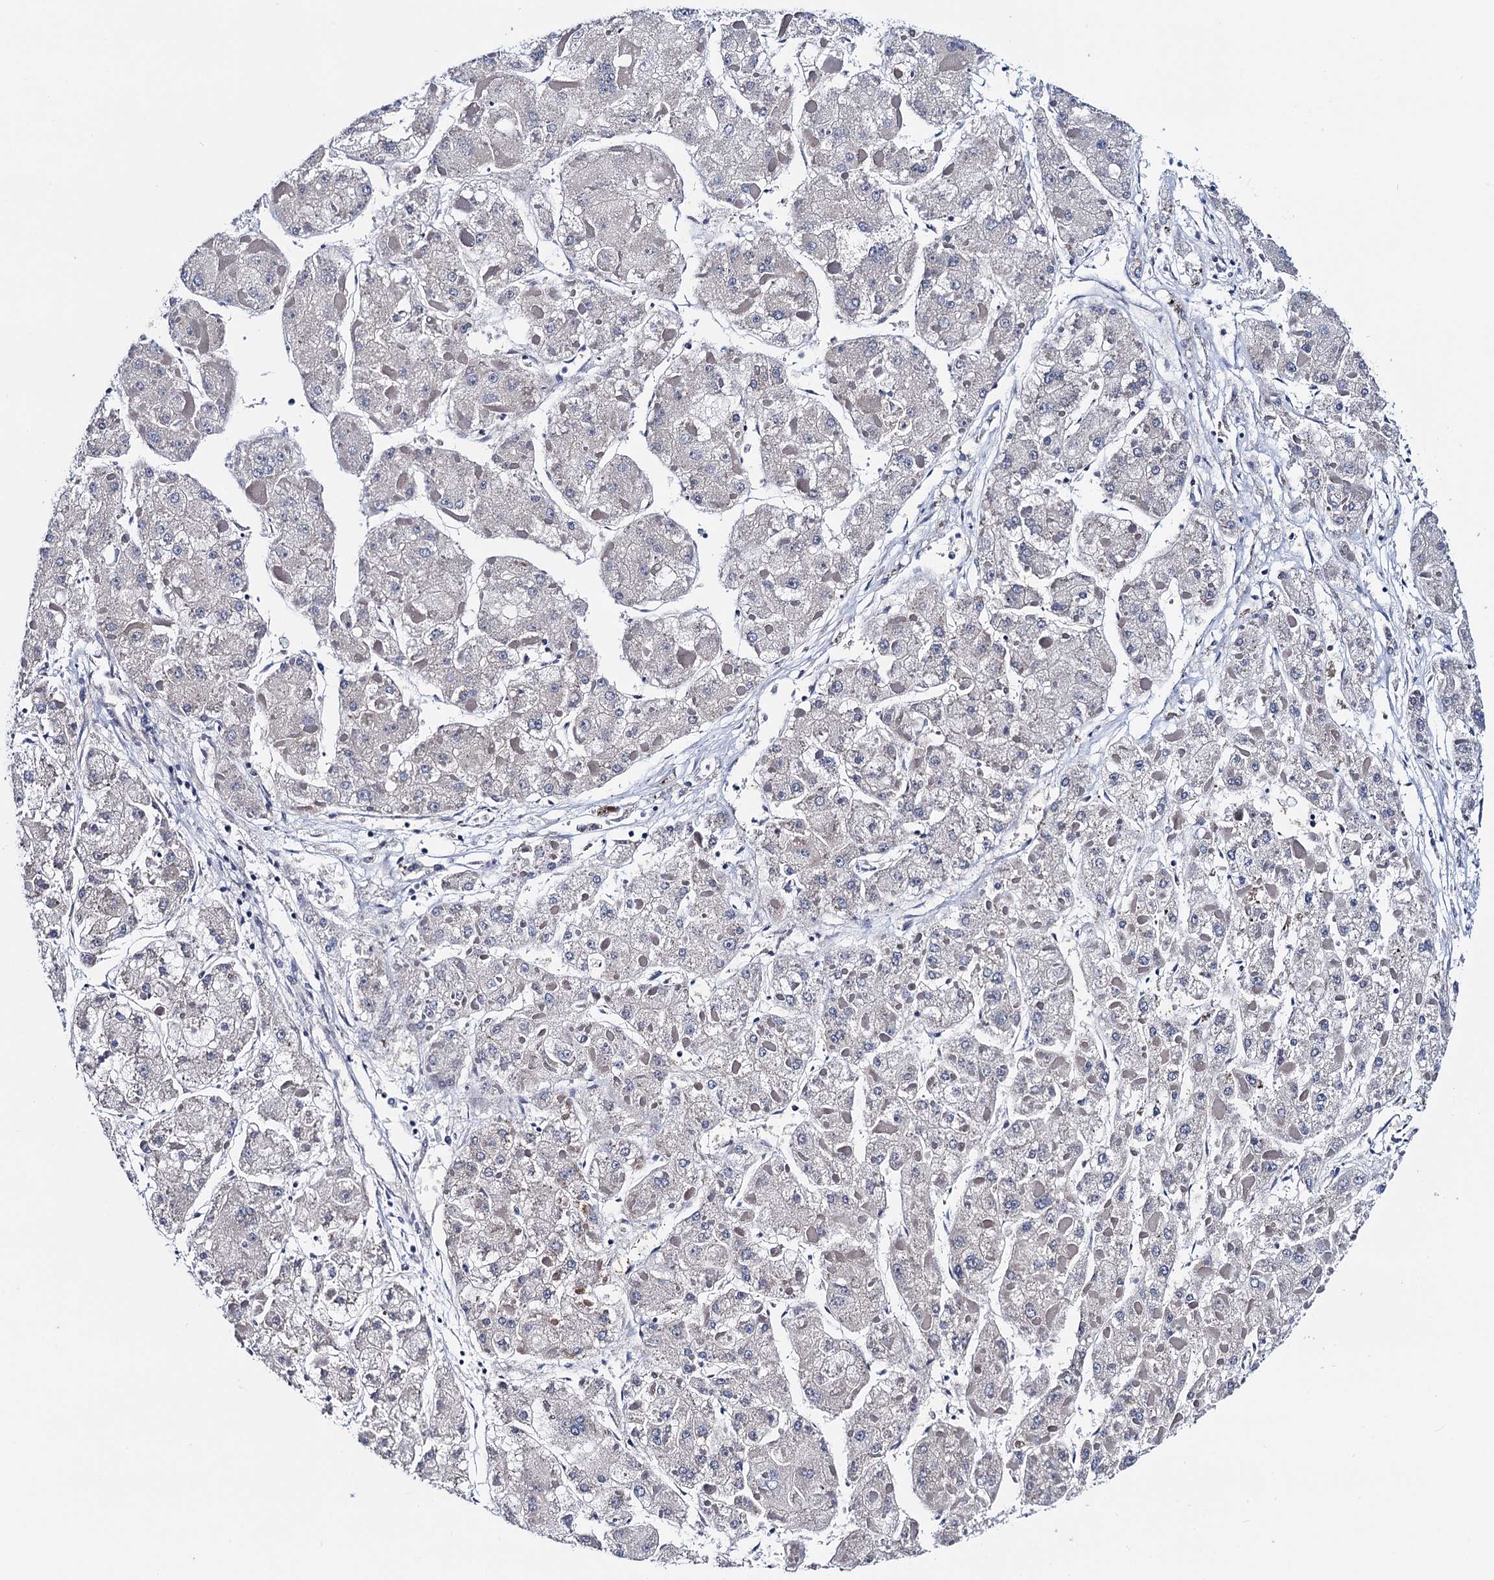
{"staining": {"intensity": "negative", "quantity": "none", "location": "none"}, "tissue": "liver cancer", "cell_type": "Tumor cells", "image_type": "cancer", "snomed": [{"axis": "morphology", "description": "Carcinoma, Hepatocellular, NOS"}, {"axis": "topography", "description": "Liver"}], "caption": "High power microscopy image of an immunohistochemistry histopathology image of liver cancer (hepatocellular carcinoma), revealing no significant expression in tumor cells.", "gene": "C16orf87", "patient": {"sex": "female", "age": 73}}